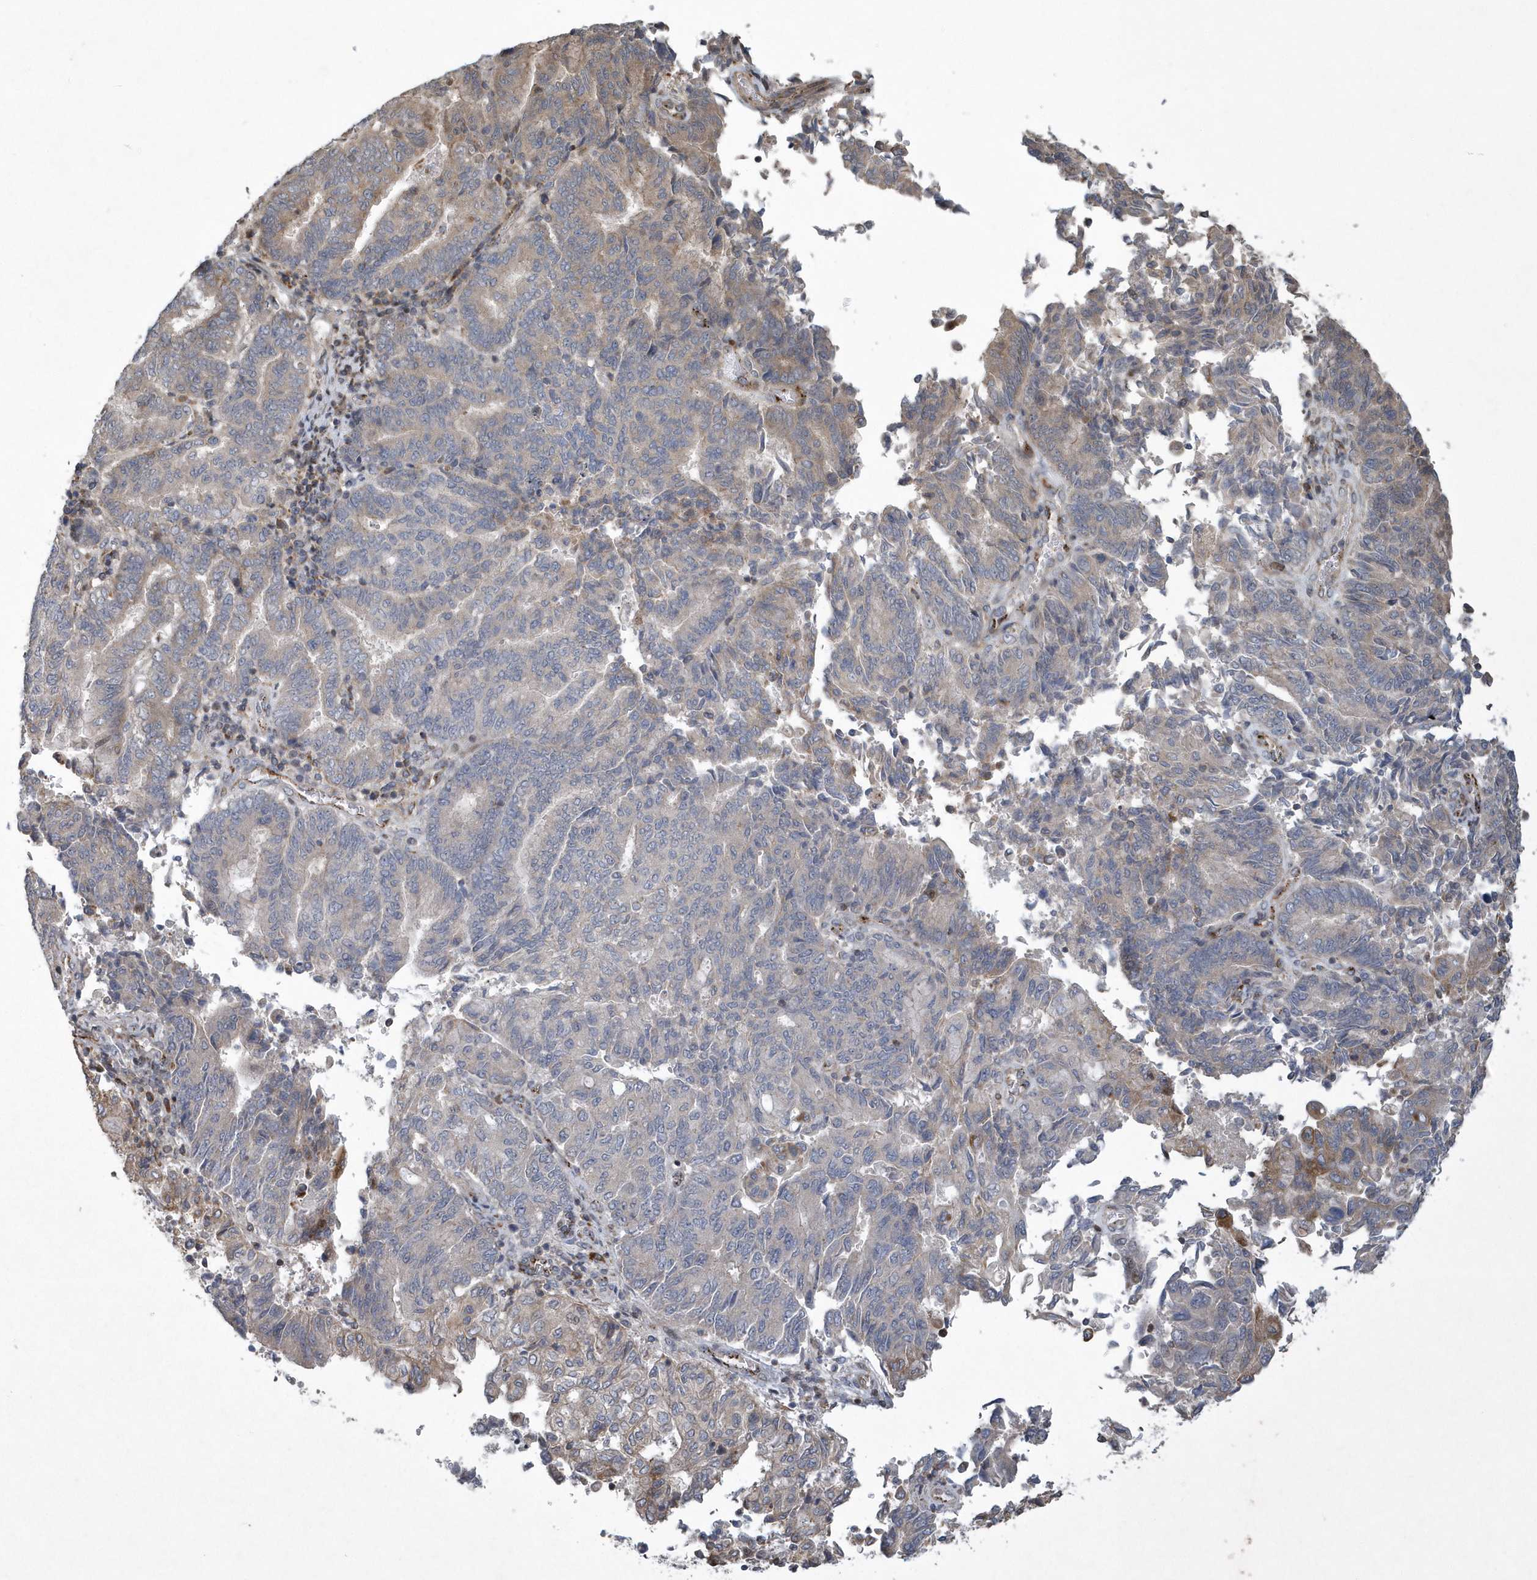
{"staining": {"intensity": "weak", "quantity": "<25%", "location": "cytoplasmic/membranous"}, "tissue": "endometrial cancer", "cell_type": "Tumor cells", "image_type": "cancer", "snomed": [{"axis": "morphology", "description": "Adenocarcinoma, NOS"}, {"axis": "topography", "description": "Endometrium"}], "caption": "This is an immunohistochemistry (IHC) image of endometrial adenocarcinoma. There is no expression in tumor cells.", "gene": "N4BP2", "patient": {"sex": "female", "age": 80}}